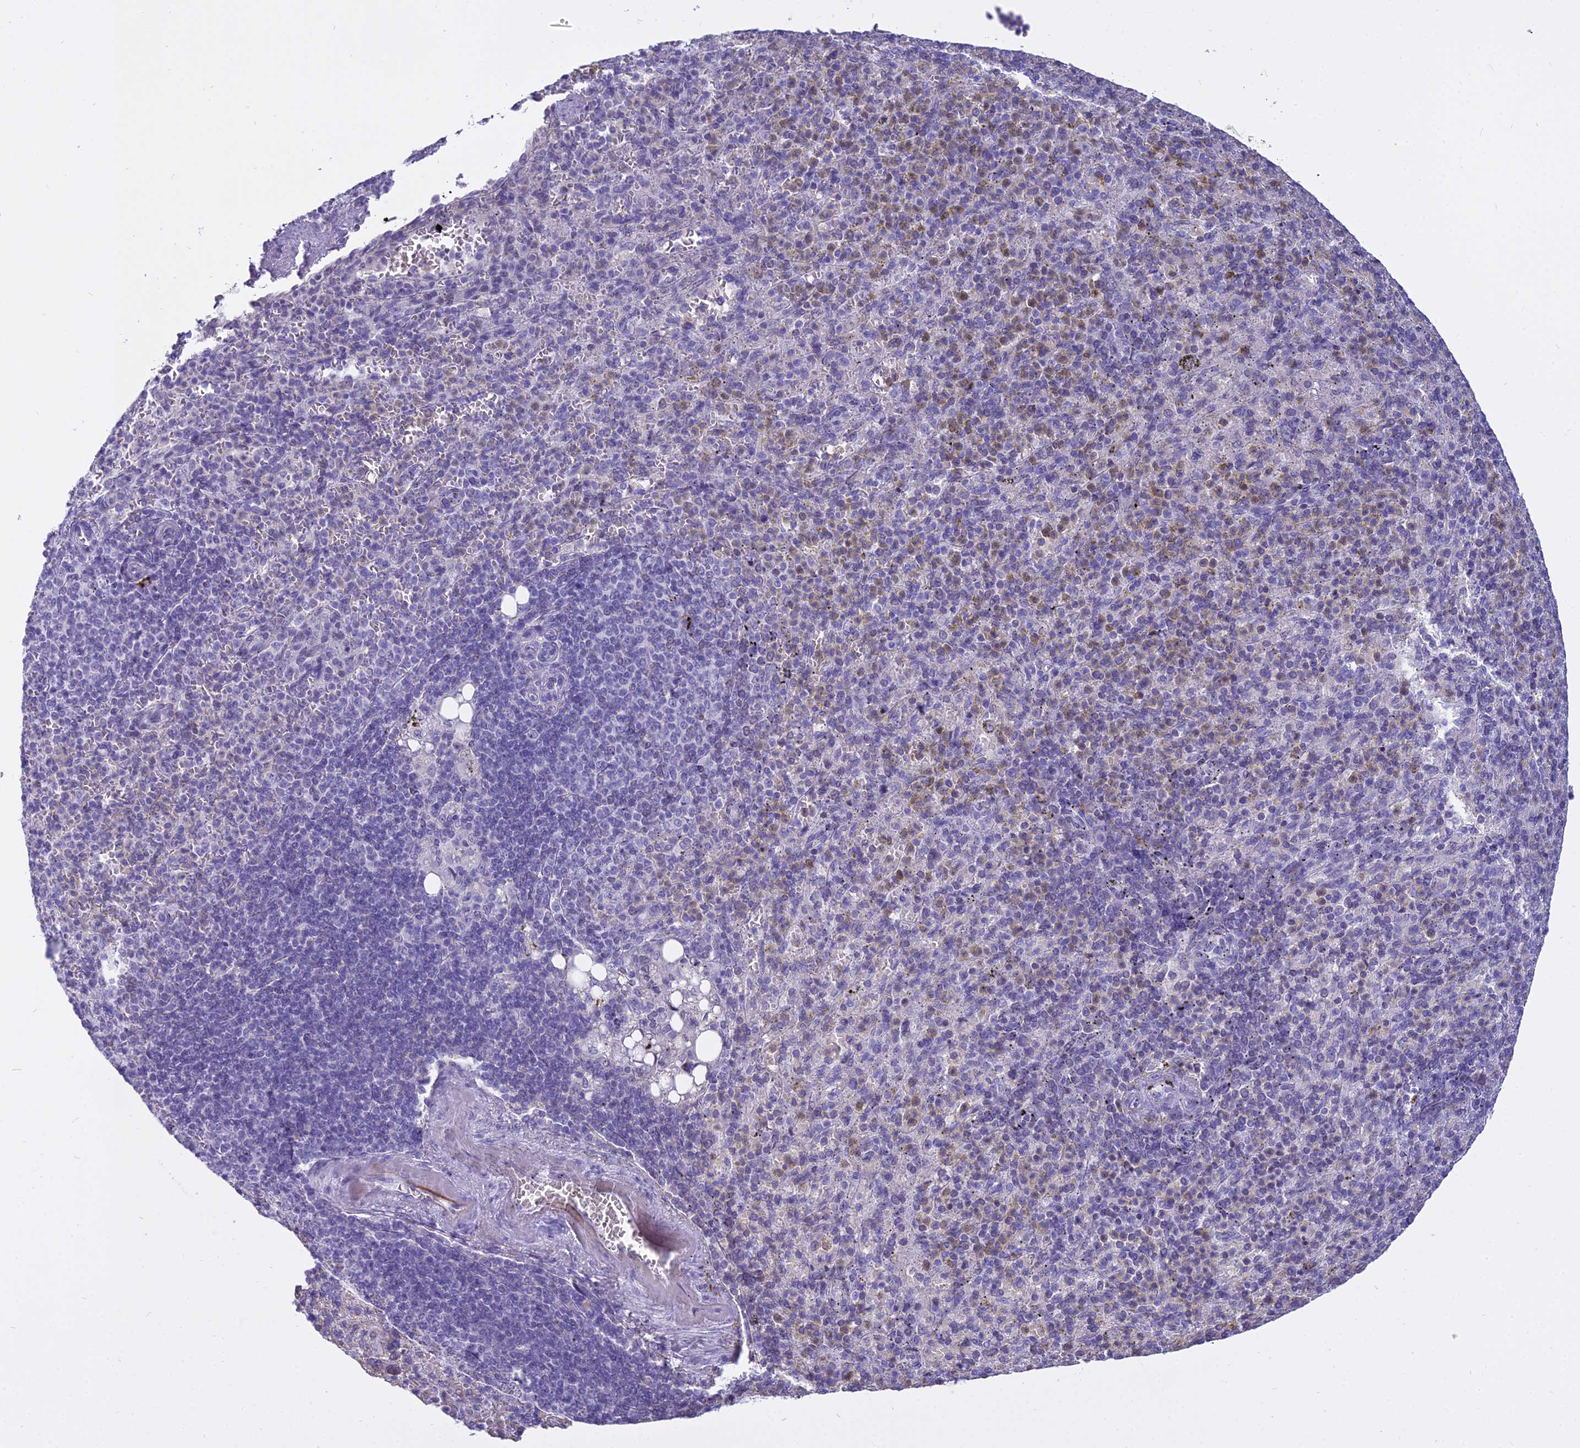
{"staining": {"intensity": "negative", "quantity": "none", "location": "none"}, "tissue": "spleen", "cell_type": "Cells in red pulp", "image_type": "normal", "snomed": [{"axis": "morphology", "description": "Normal tissue, NOS"}, {"axis": "topography", "description": "Spleen"}], "caption": "IHC of normal spleen exhibits no positivity in cells in red pulp.", "gene": "OSTN", "patient": {"sex": "female", "age": 74}}